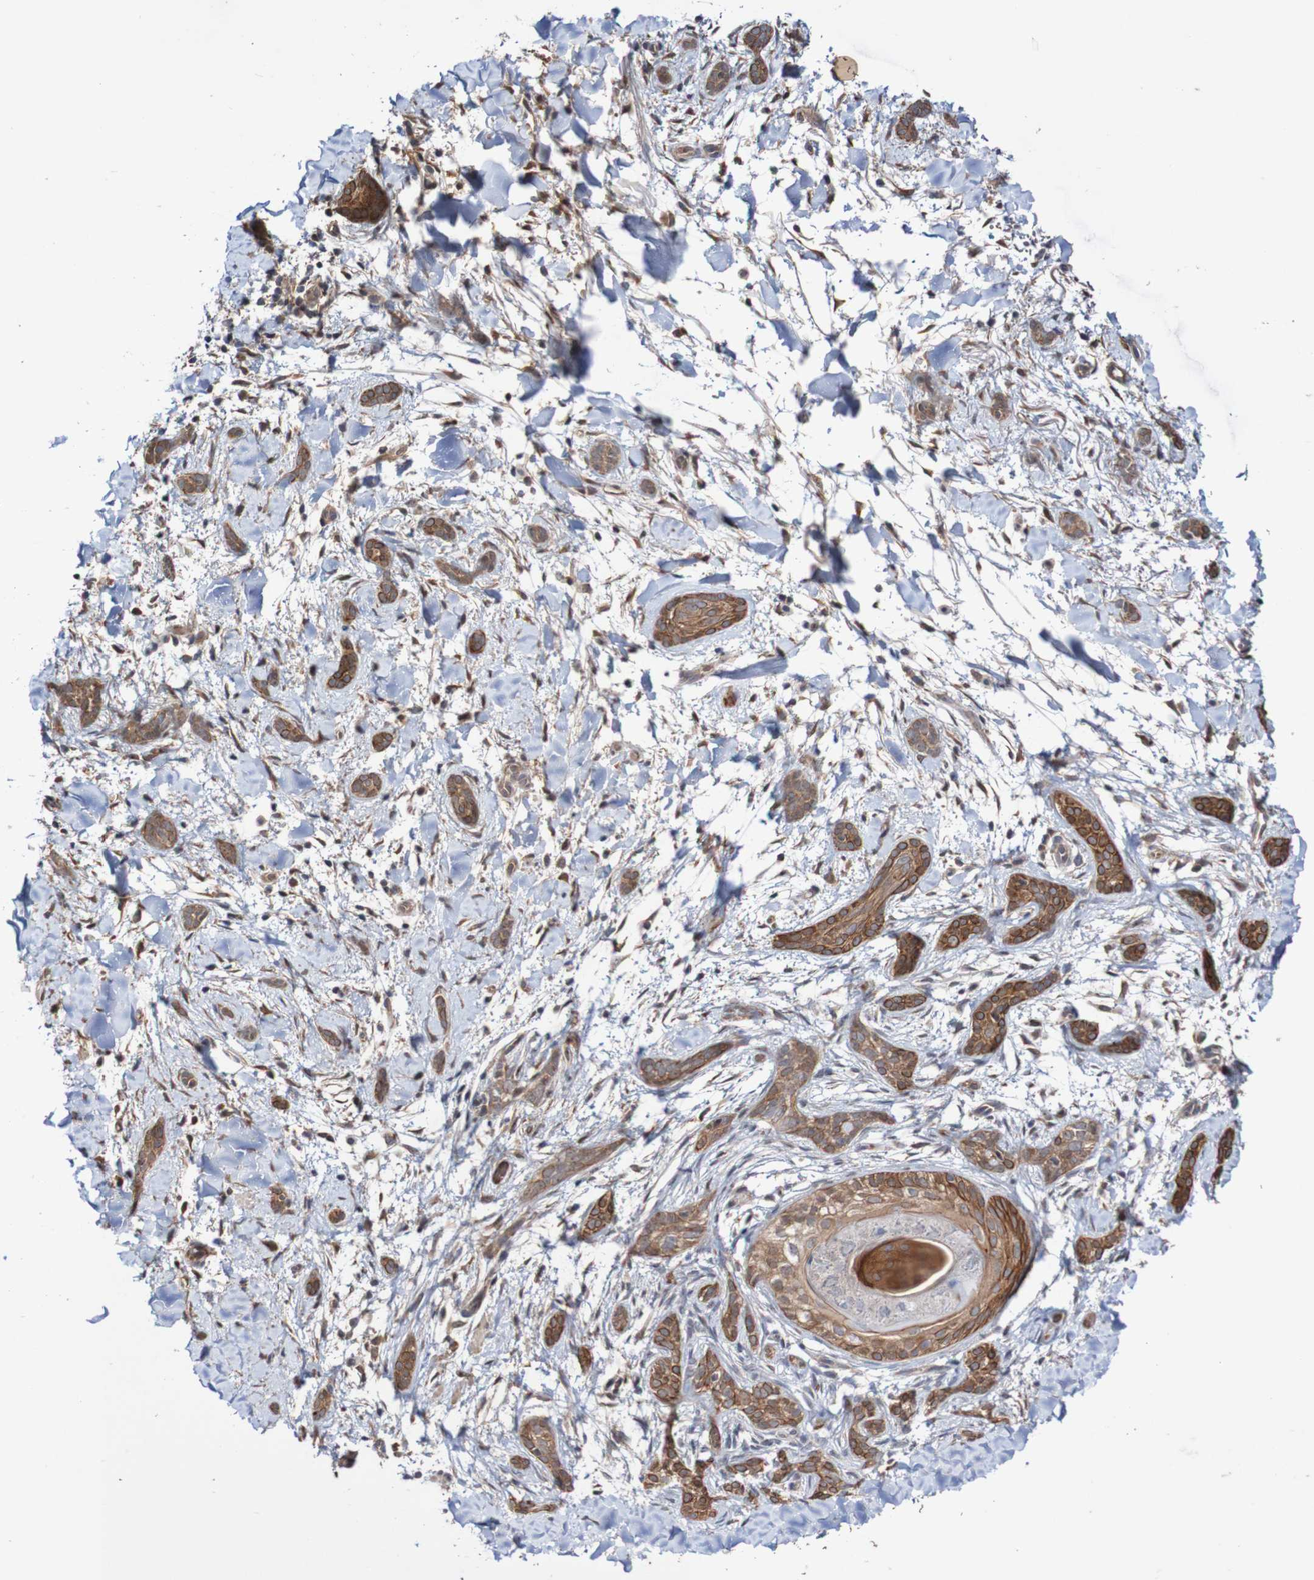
{"staining": {"intensity": "moderate", "quantity": ">75%", "location": "cytoplasmic/membranous"}, "tissue": "skin cancer", "cell_type": "Tumor cells", "image_type": "cancer", "snomed": [{"axis": "morphology", "description": "Basal cell carcinoma"}, {"axis": "morphology", "description": "Adnexal tumor, benign"}, {"axis": "topography", "description": "Skin"}], "caption": "Skin cancer (benign adnexal tumor) stained with a protein marker shows moderate staining in tumor cells.", "gene": "PHPT1", "patient": {"sex": "female", "age": 42}}